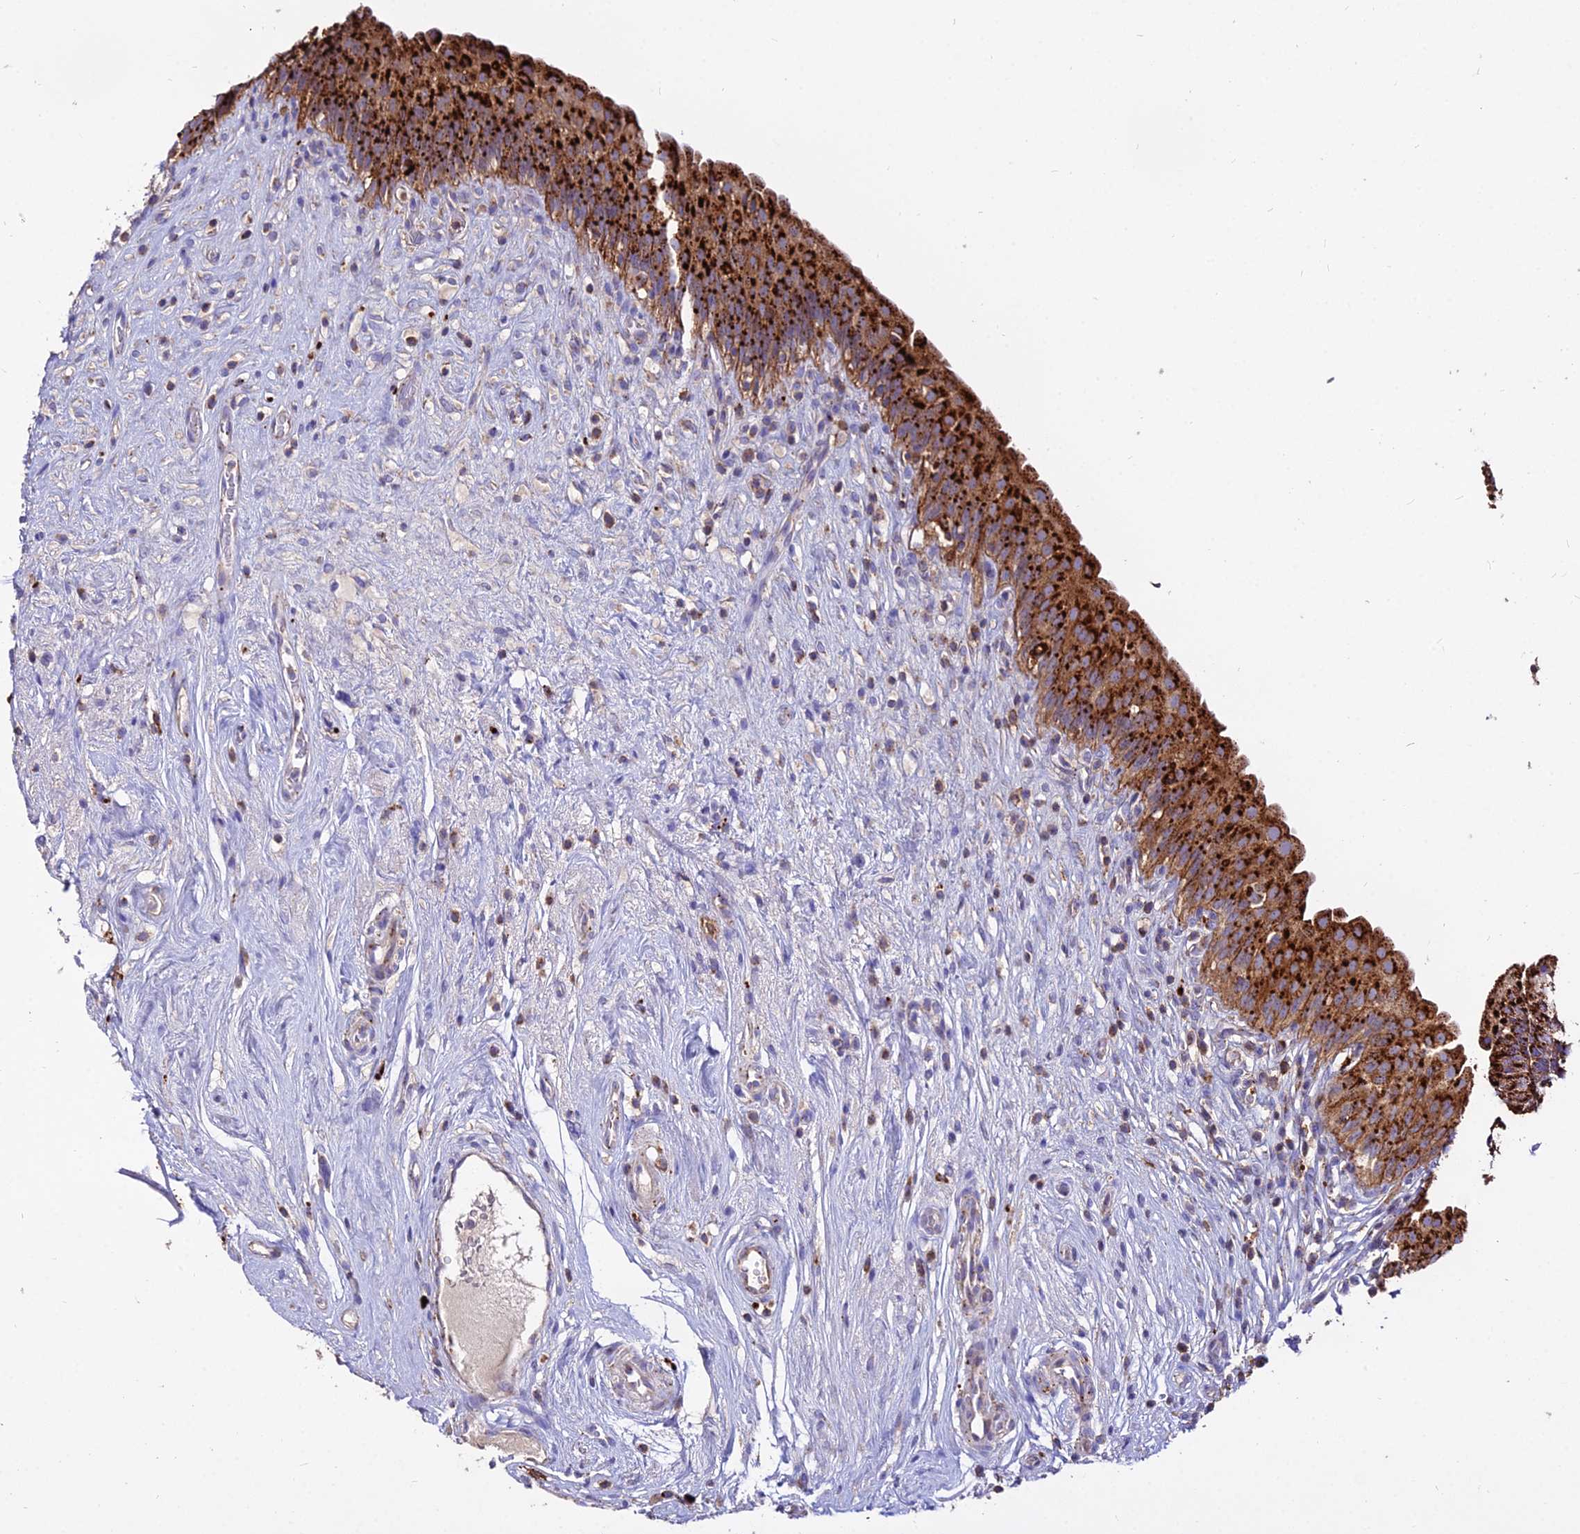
{"staining": {"intensity": "strong", "quantity": ">75%", "location": "cytoplasmic/membranous"}, "tissue": "urinary bladder", "cell_type": "Urothelial cells", "image_type": "normal", "snomed": [{"axis": "morphology", "description": "Normal tissue, NOS"}, {"axis": "topography", "description": "Urinary bladder"}], "caption": "Urinary bladder stained with immunohistochemistry reveals strong cytoplasmic/membranous expression in approximately >75% of urothelial cells.", "gene": "PNLIPRP3", "patient": {"sex": "male", "age": 83}}